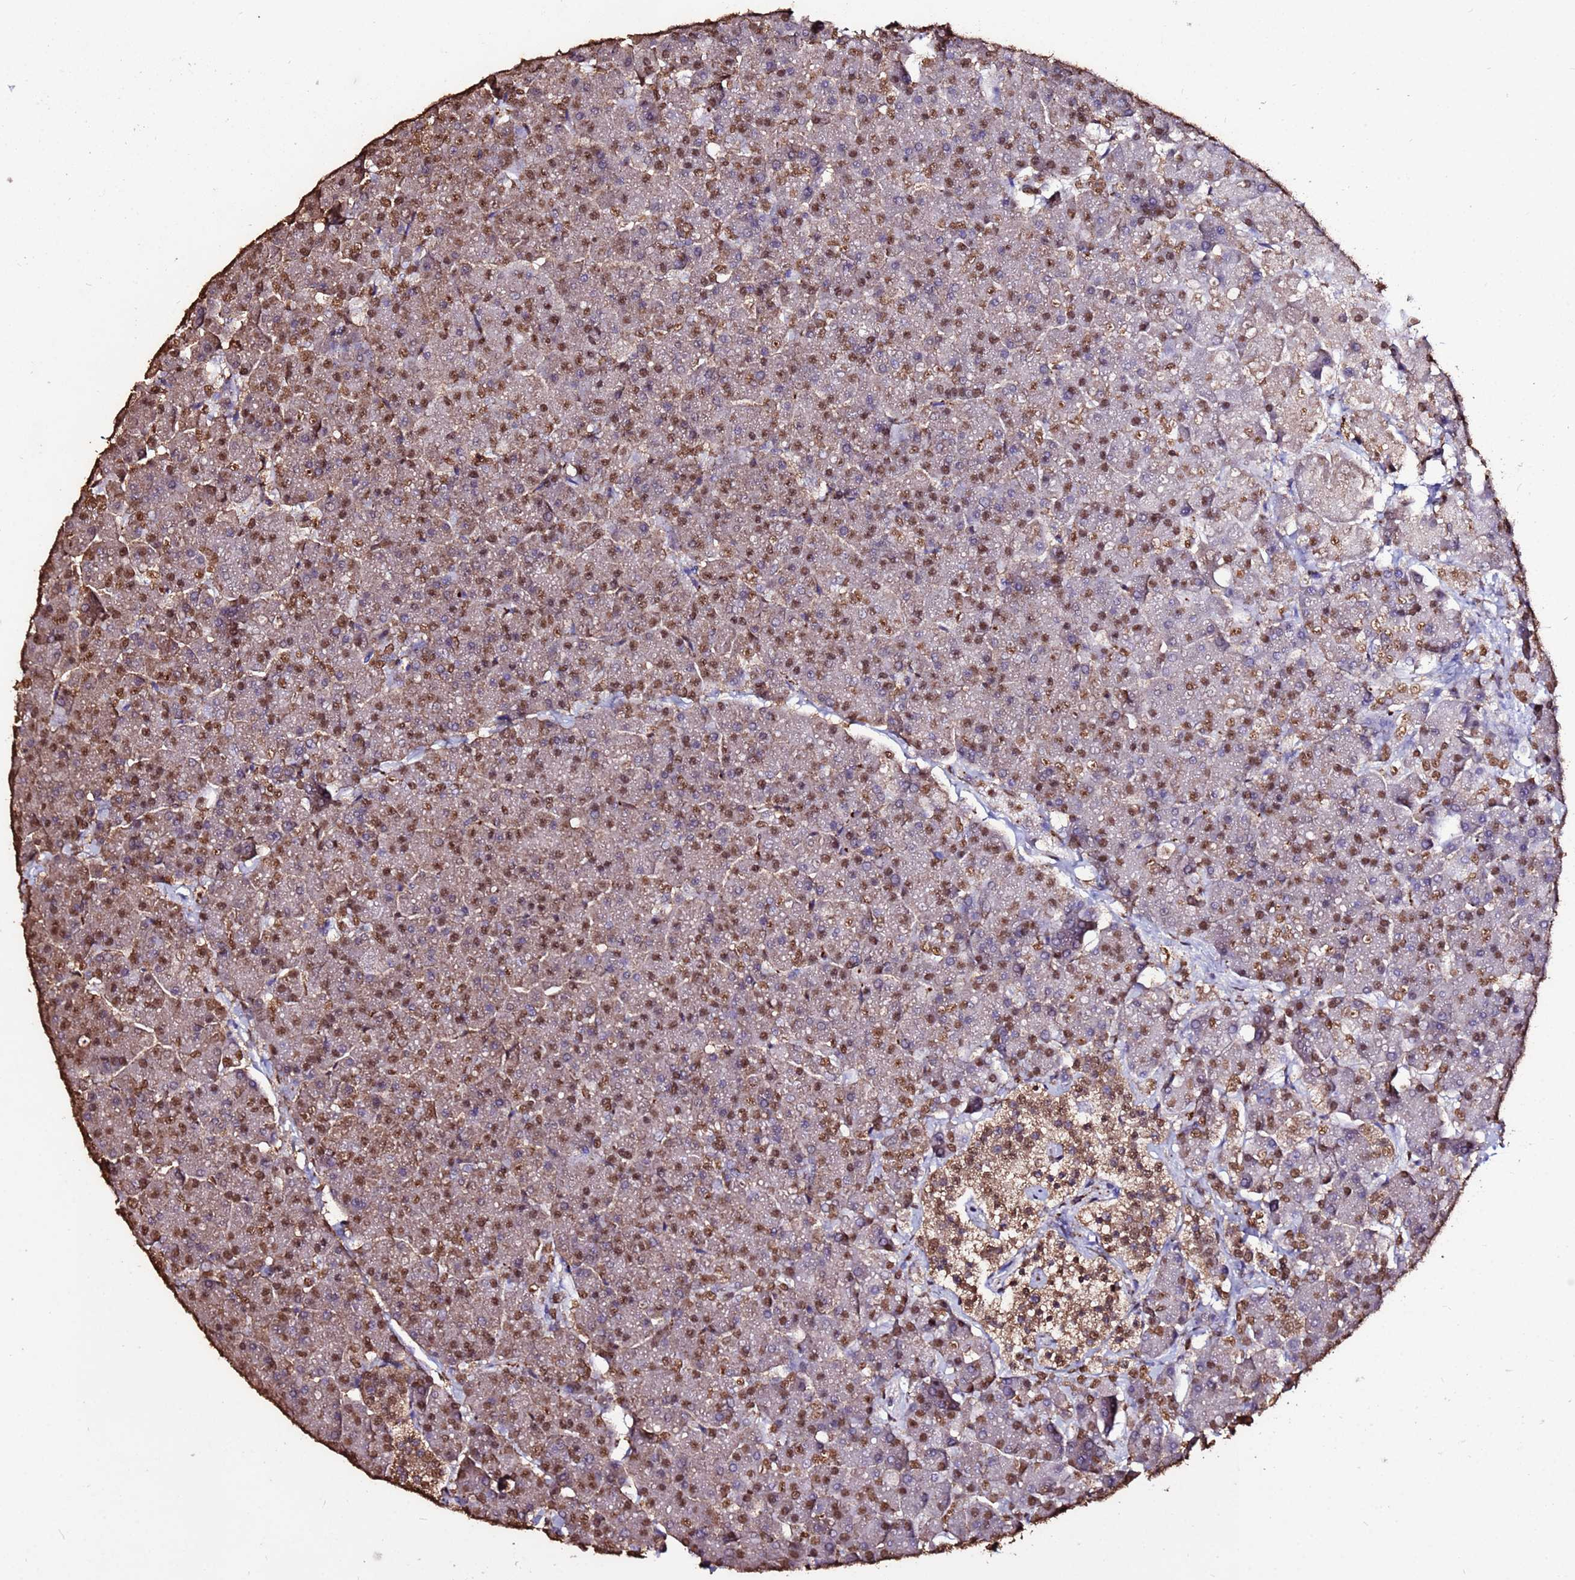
{"staining": {"intensity": "moderate", "quantity": ">75%", "location": "cytoplasmic/membranous,nuclear"}, "tissue": "pancreas", "cell_type": "Exocrine glandular cells", "image_type": "normal", "snomed": [{"axis": "morphology", "description": "Normal tissue, NOS"}, {"axis": "topography", "description": "Pancreas"}, {"axis": "topography", "description": "Peripheral nerve tissue"}], "caption": "Pancreas stained with immunohistochemistry (IHC) displays moderate cytoplasmic/membranous,nuclear staining in about >75% of exocrine glandular cells. The protein is shown in brown color, while the nuclei are stained blue.", "gene": "TRIP6", "patient": {"sex": "male", "age": 54}}